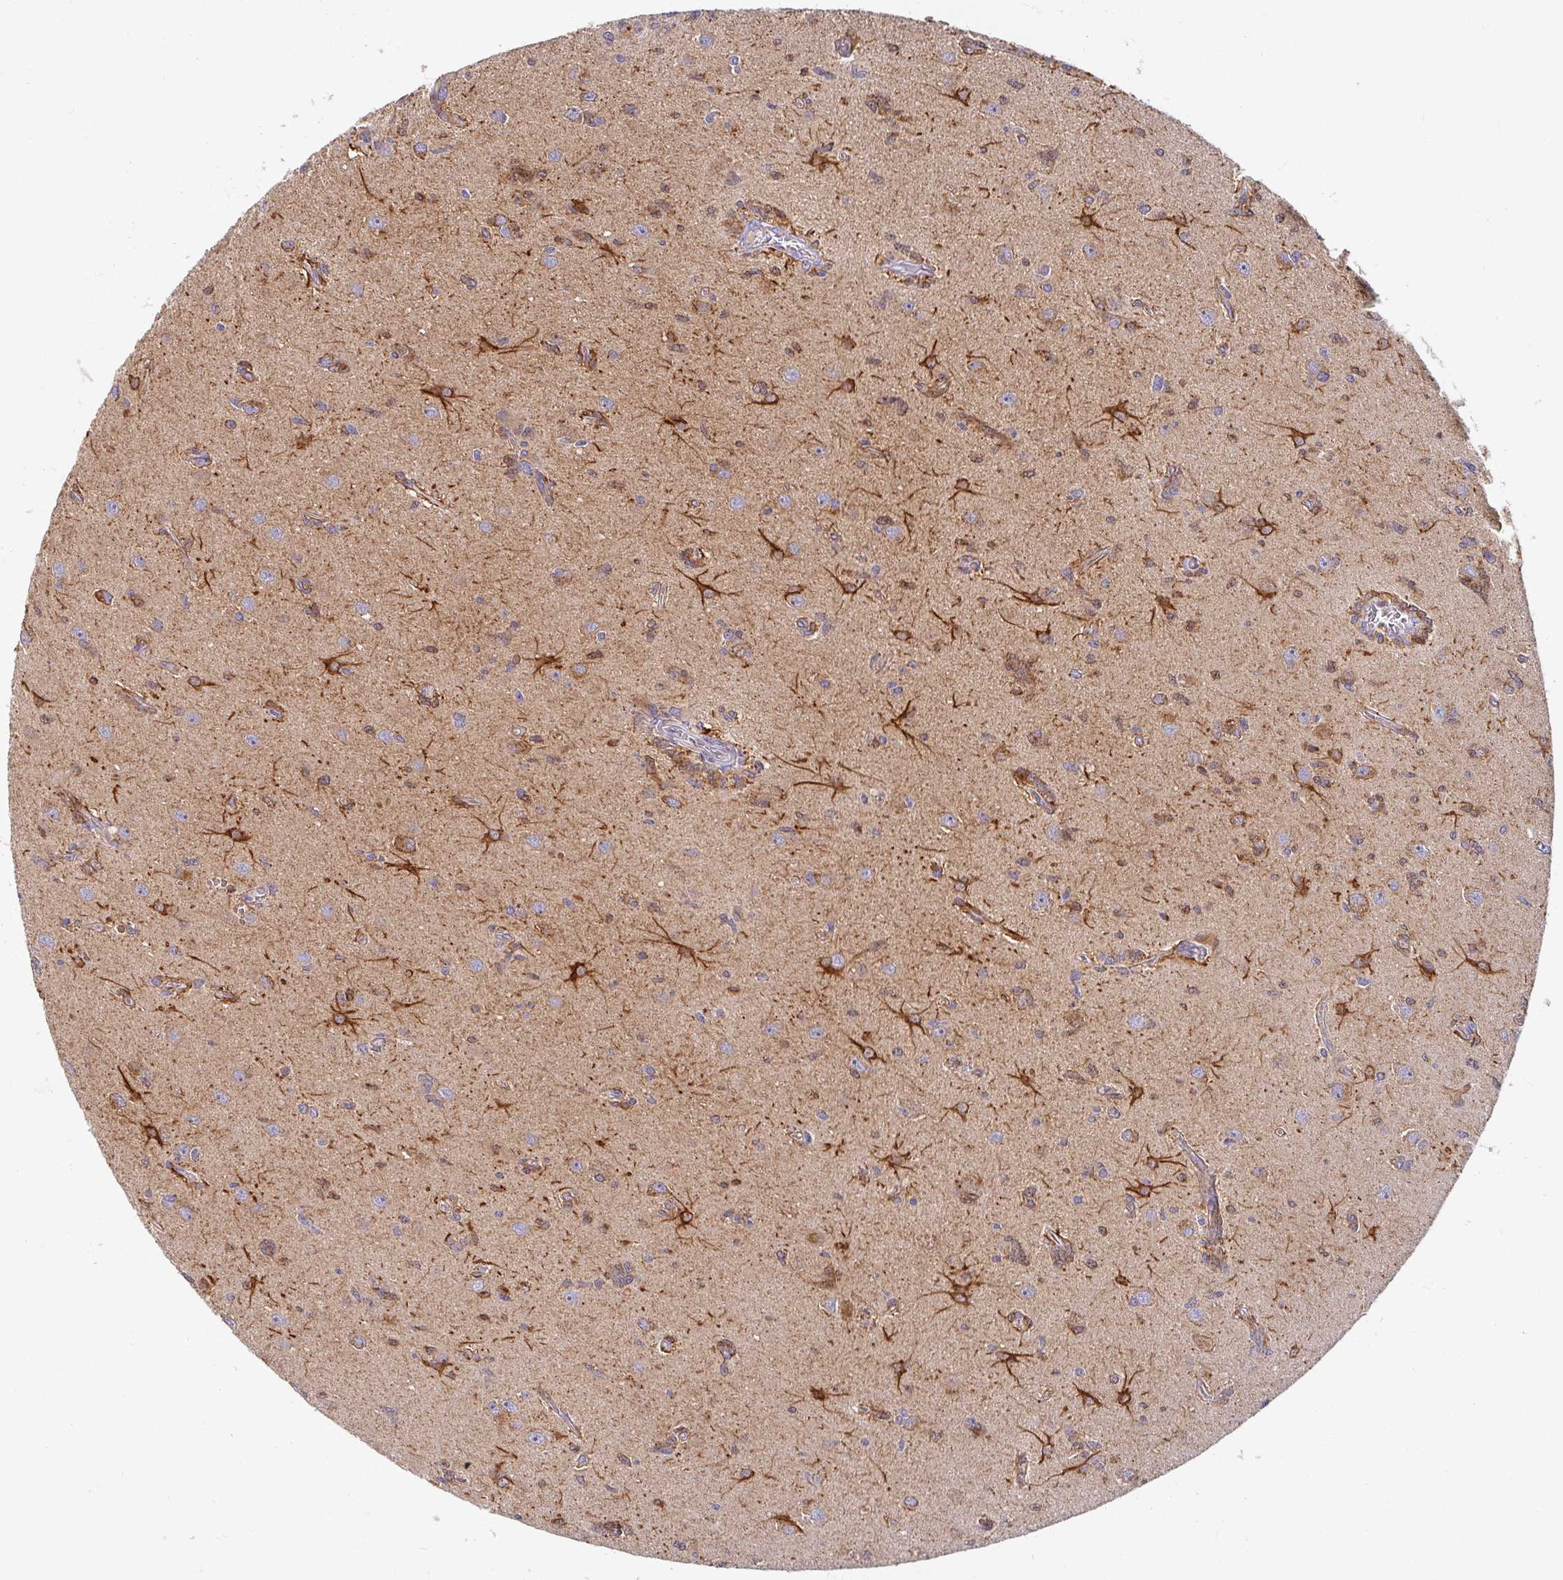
{"staining": {"intensity": "moderate", "quantity": "<25%", "location": "cytoplasmic/membranous"}, "tissue": "glioma", "cell_type": "Tumor cells", "image_type": "cancer", "snomed": [{"axis": "morphology", "description": "Glioma, malignant, High grade"}, {"axis": "topography", "description": "Brain"}], "caption": "High-magnification brightfield microscopy of malignant glioma (high-grade) stained with DAB (3,3'-diaminobenzidine) (brown) and counterstained with hematoxylin (blue). tumor cells exhibit moderate cytoplasmic/membranous positivity is appreciated in approximately<25% of cells.", "gene": "SKP2", "patient": {"sex": "male", "age": 67}}